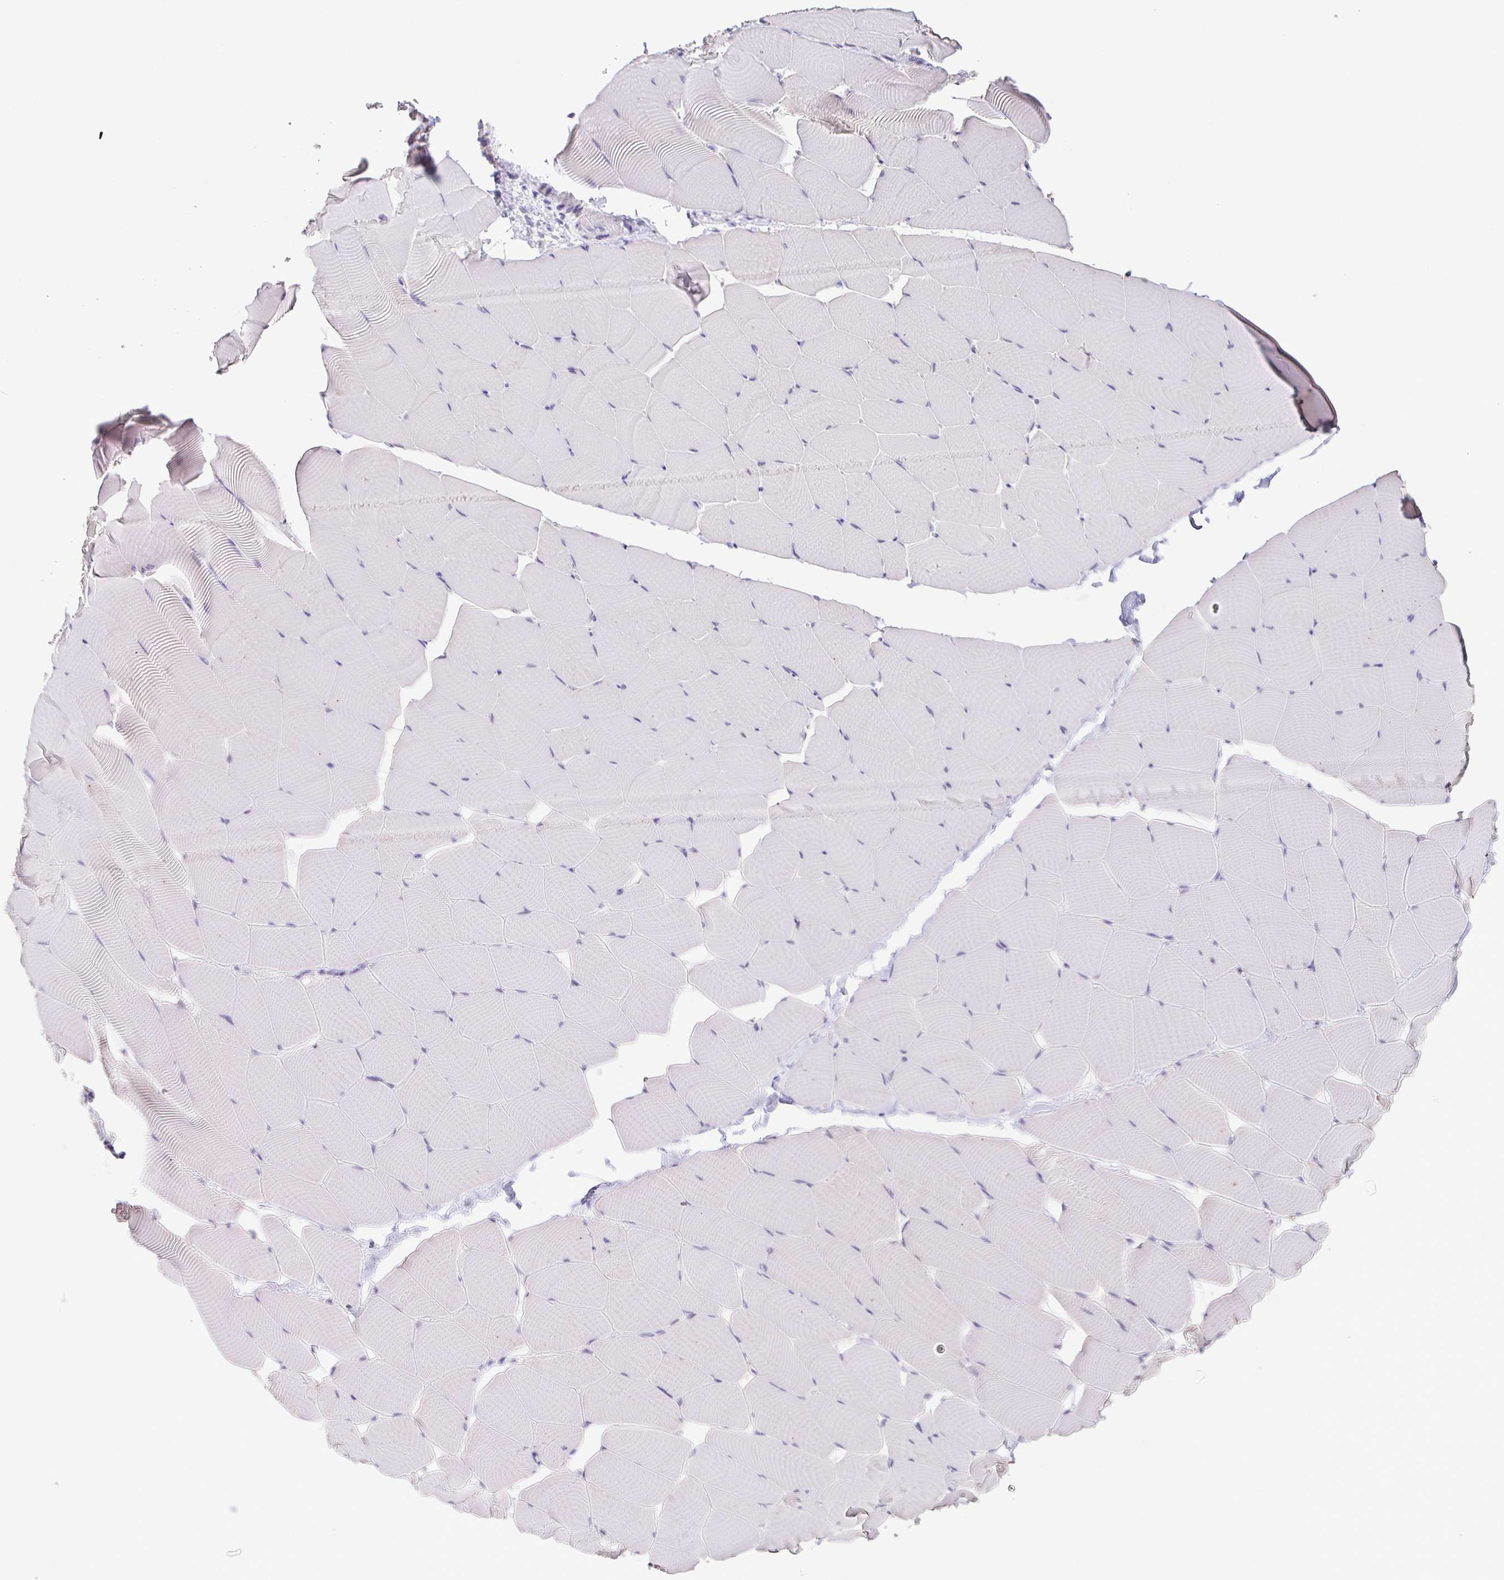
{"staining": {"intensity": "negative", "quantity": "none", "location": "none"}, "tissue": "skeletal muscle", "cell_type": "Myocytes", "image_type": "normal", "snomed": [{"axis": "morphology", "description": "Normal tissue, NOS"}, {"axis": "topography", "description": "Skeletal muscle"}], "caption": "Immunohistochemistry (IHC) image of unremarkable skeletal muscle stained for a protein (brown), which displays no staining in myocytes.", "gene": "BPIFA2", "patient": {"sex": "male", "age": 25}}